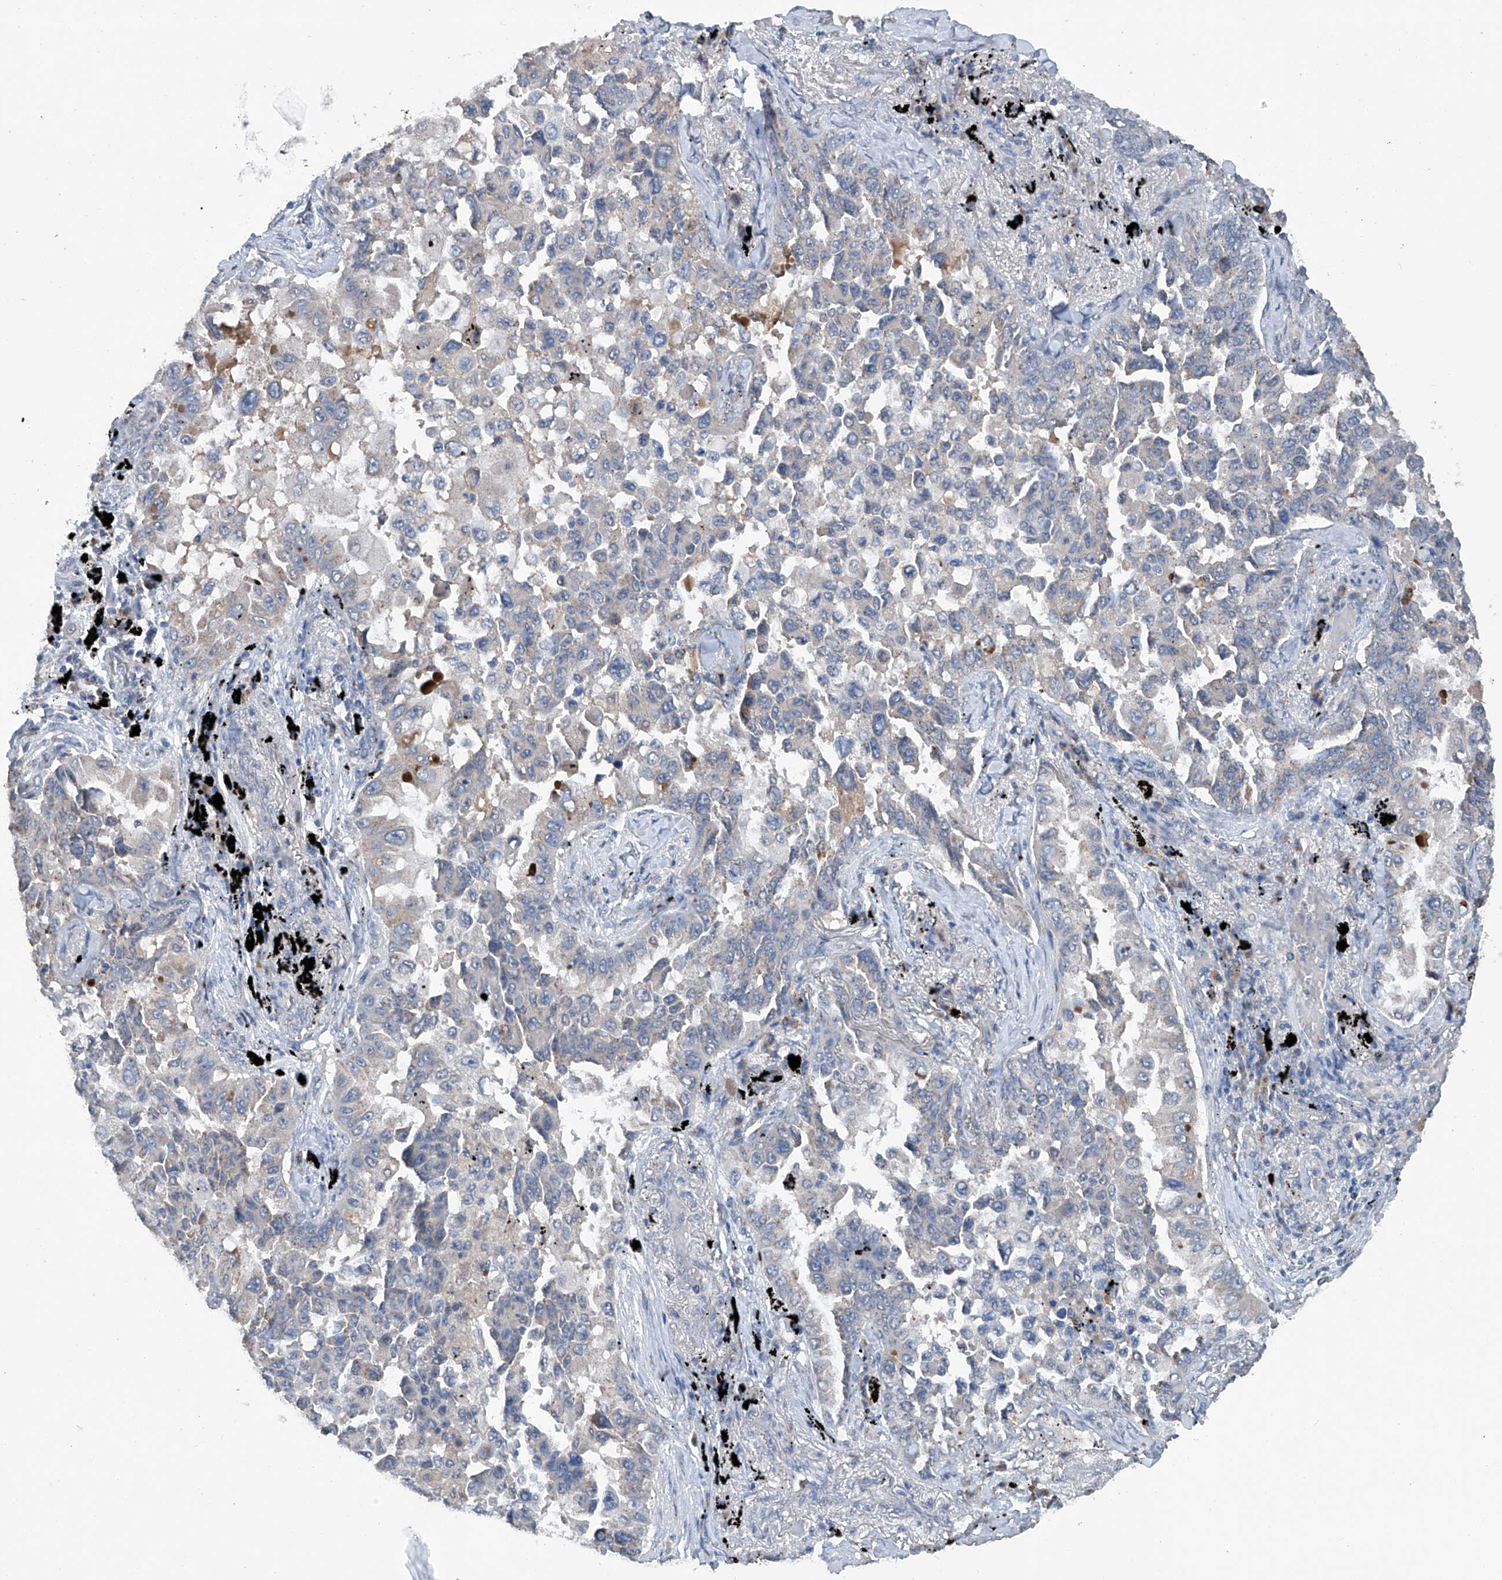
{"staining": {"intensity": "negative", "quantity": "none", "location": "none"}, "tissue": "lung cancer", "cell_type": "Tumor cells", "image_type": "cancer", "snomed": [{"axis": "morphology", "description": "Adenocarcinoma, NOS"}, {"axis": "topography", "description": "Lung"}], "caption": "Human lung adenocarcinoma stained for a protein using immunohistochemistry (IHC) reveals no positivity in tumor cells.", "gene": "PCSK5", "patient": {"sex": "female", "age": 67}}